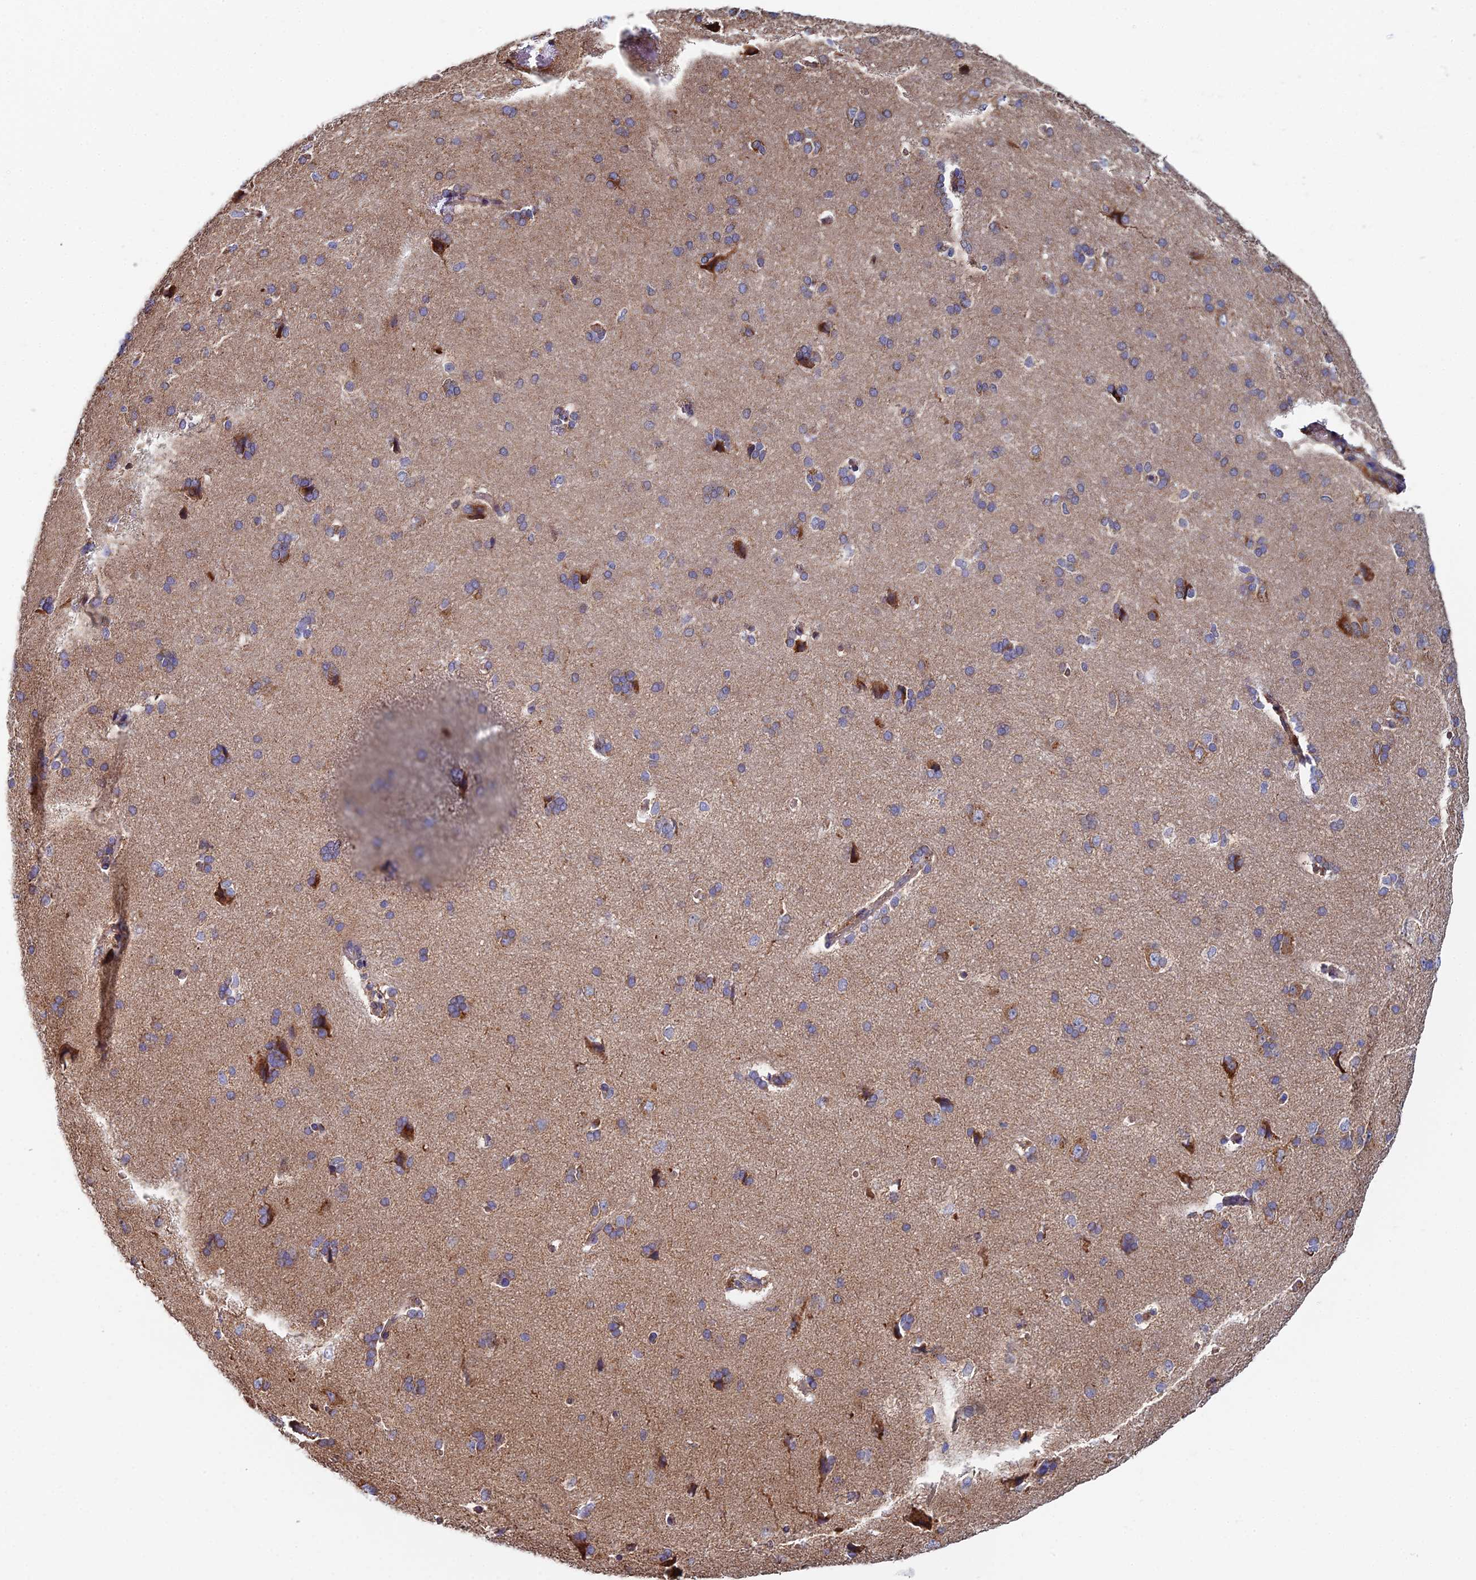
{"staining": {"intensity": "weak", "quantity": ">75%", "location": "cytoplasmic/membranous"}, "tissue": "cerebral cortex", "cell_type": "Endothelial cells", "image_type": "normal", "snomed": [{"axis": "morphology", "description": "Normal tissue, NOS"}, {"axis": "topography", "description": "Cerebral cortex"}], "caption": "Weak cytoplasmic/membranous protein positivity is seen in approximately >75% of endothelial cells in cerebral cortex. (DAB (3,3'-diaminobenzidine) IHC, brown staining for protein, blue staining for nuclei).", "gene": "SPOCK2", "patient": {"sex": "male", "age": 62}}